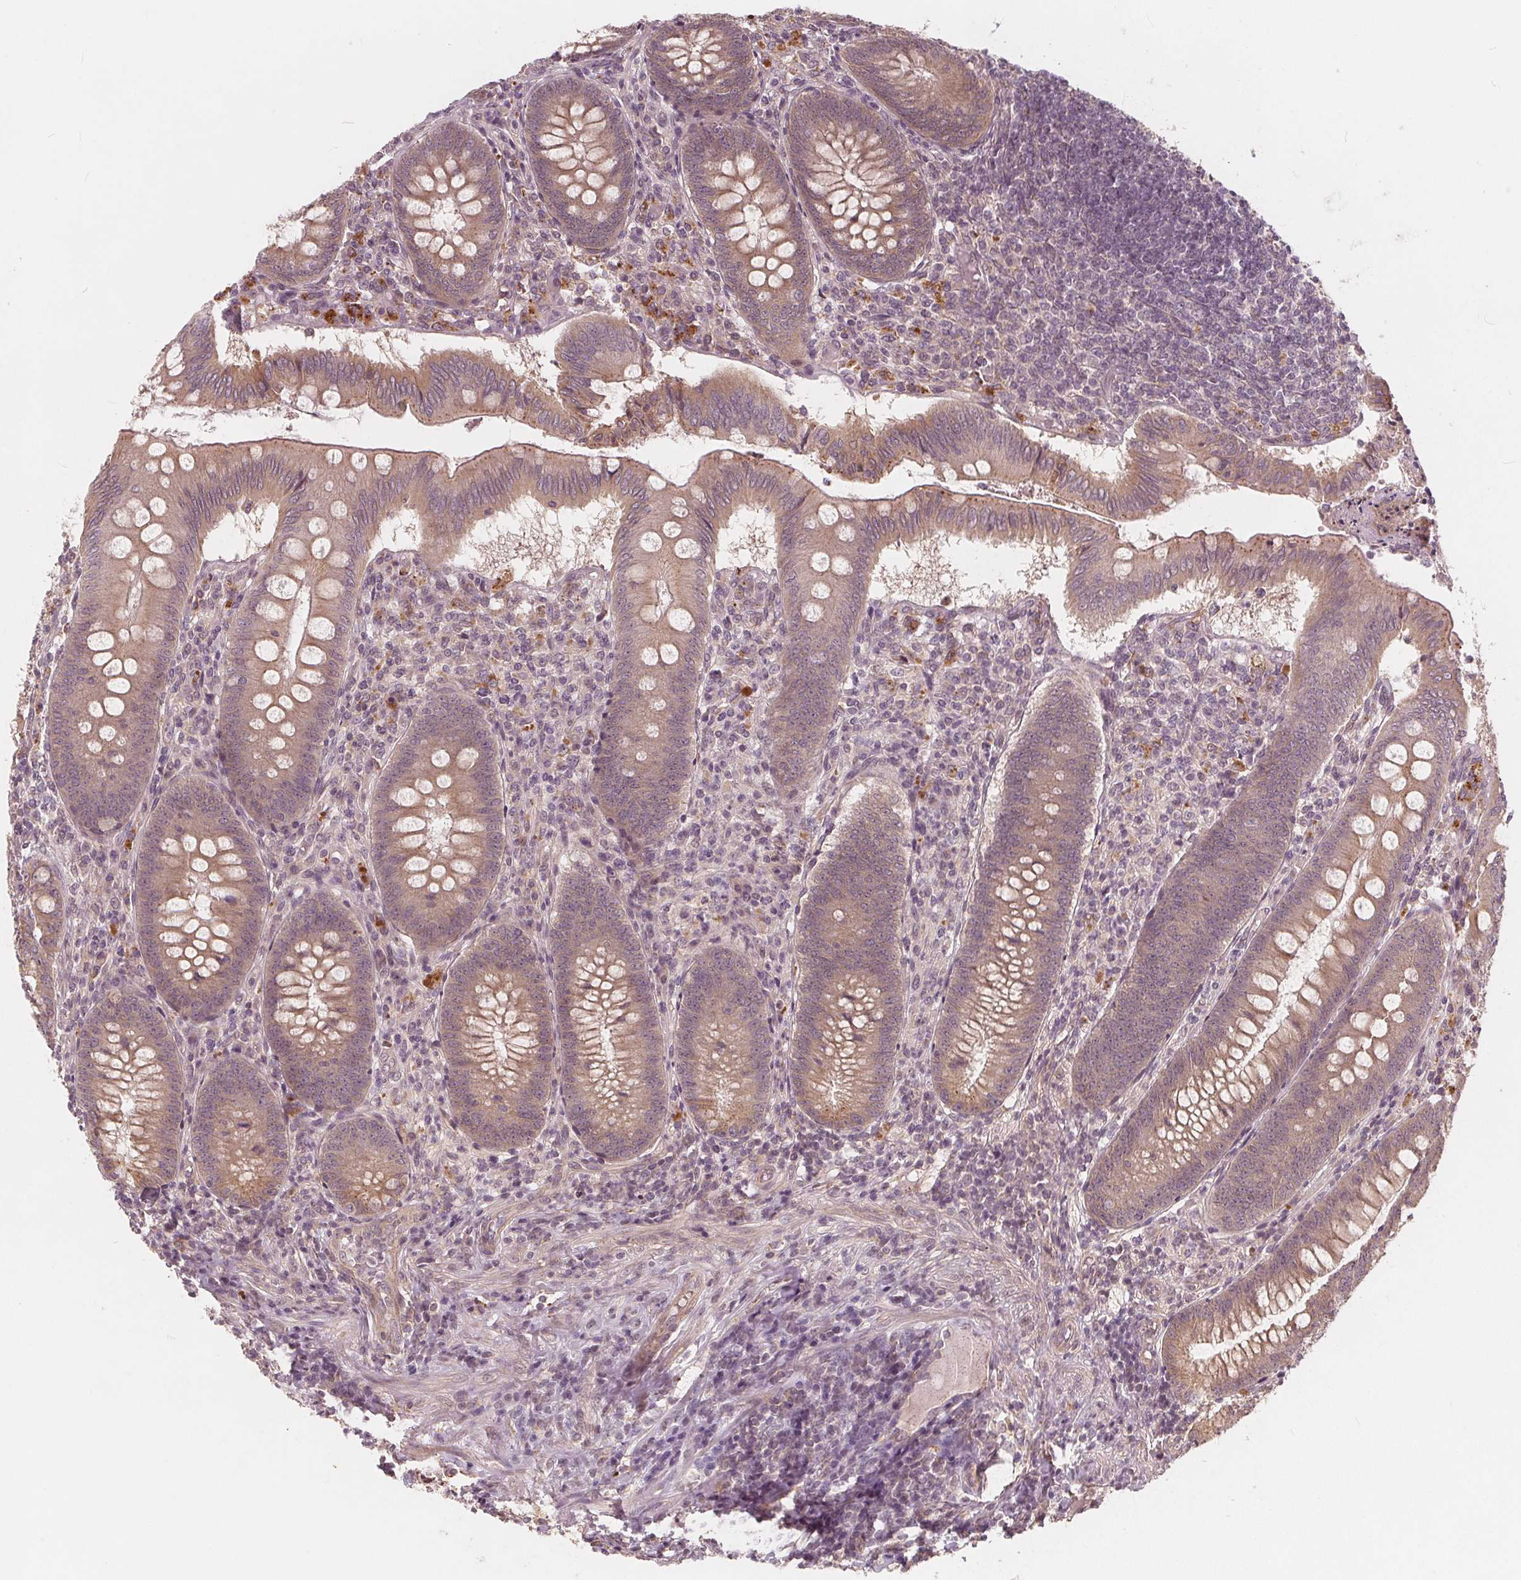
{"staining": {"intensity": "weak", "quantity": ">75%", "location": "cytoplasmic/membranous"}, "tissue": "appendix", "cell_type": "Glandular cells", "image_type": "normal", "snomed": [{"axis": "morphology", "description": "Normal tissue, NOS"}, {"axis": "morphology", "description": "Inflammation, NOS"}, {"axis": "topography", "description": "Appendix"}], "caption": "This photomicrograph reveals IHC staining of benign human appendix, with low weak cytoplasmic/membranous expression in about >75% of glandular cells.", "gene": "SNX12", "patient": {"sex": "male", "age": 16}}